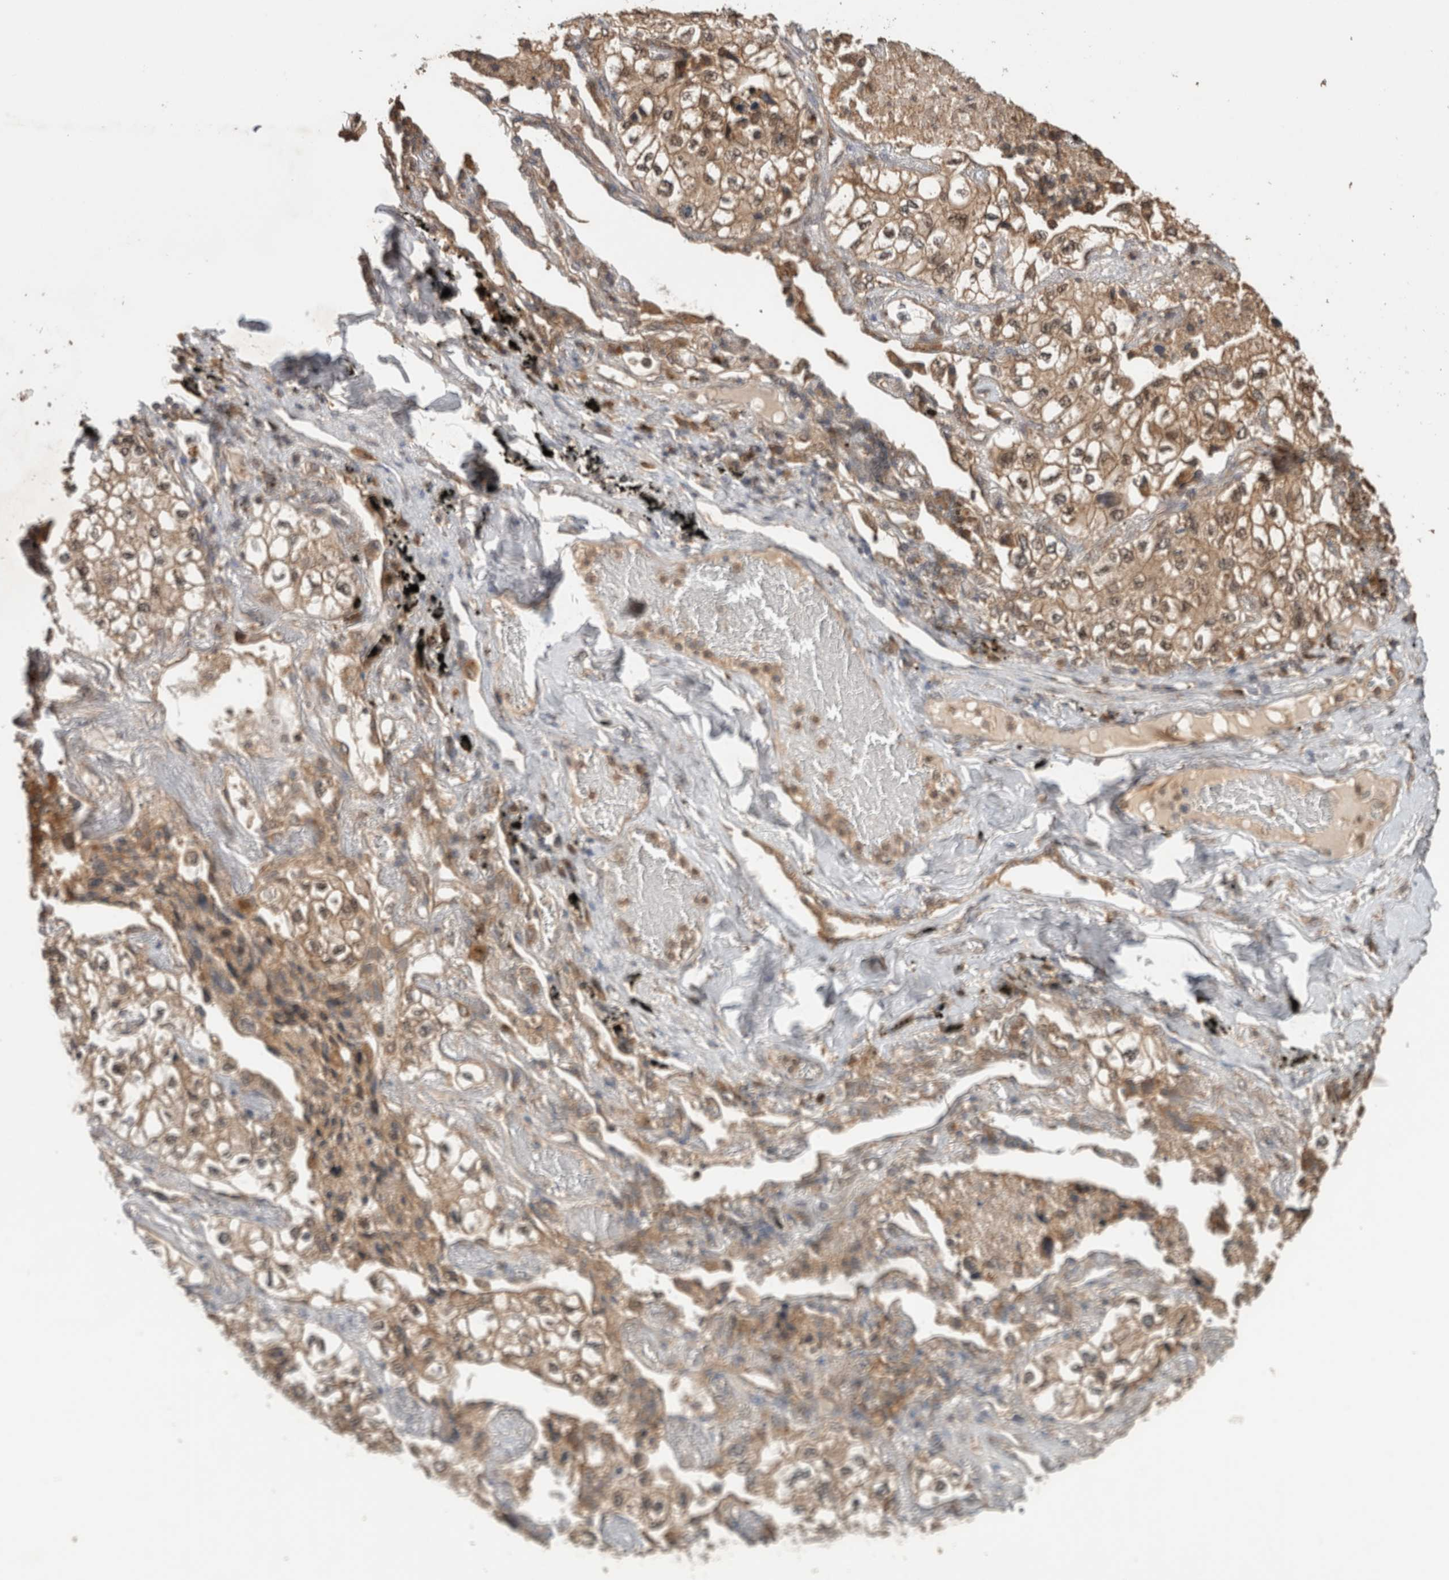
{"staining": {"intensity": "moderate", "quantity": ">75%", "location": "cytoplasmic/membranous,nuclear"}, "tissue": "lung cancer", "cell_type": "Tumor cells", "image_type": "cancer", "snomed": [{"axis": "morphology", "description": "Adenocarcinoma, NOS"}, {"axis": "topography", "description": "Lung"}], "caption": "A histopathology image showing moderate cytoplasmic/membranous and nuclear expression in about >75% of tumor cells in lung cancer, as visualized by brown immunohistochemical staining.", "gene": "OTUD7B", "patient": {"sex": "male", "age": 63}}